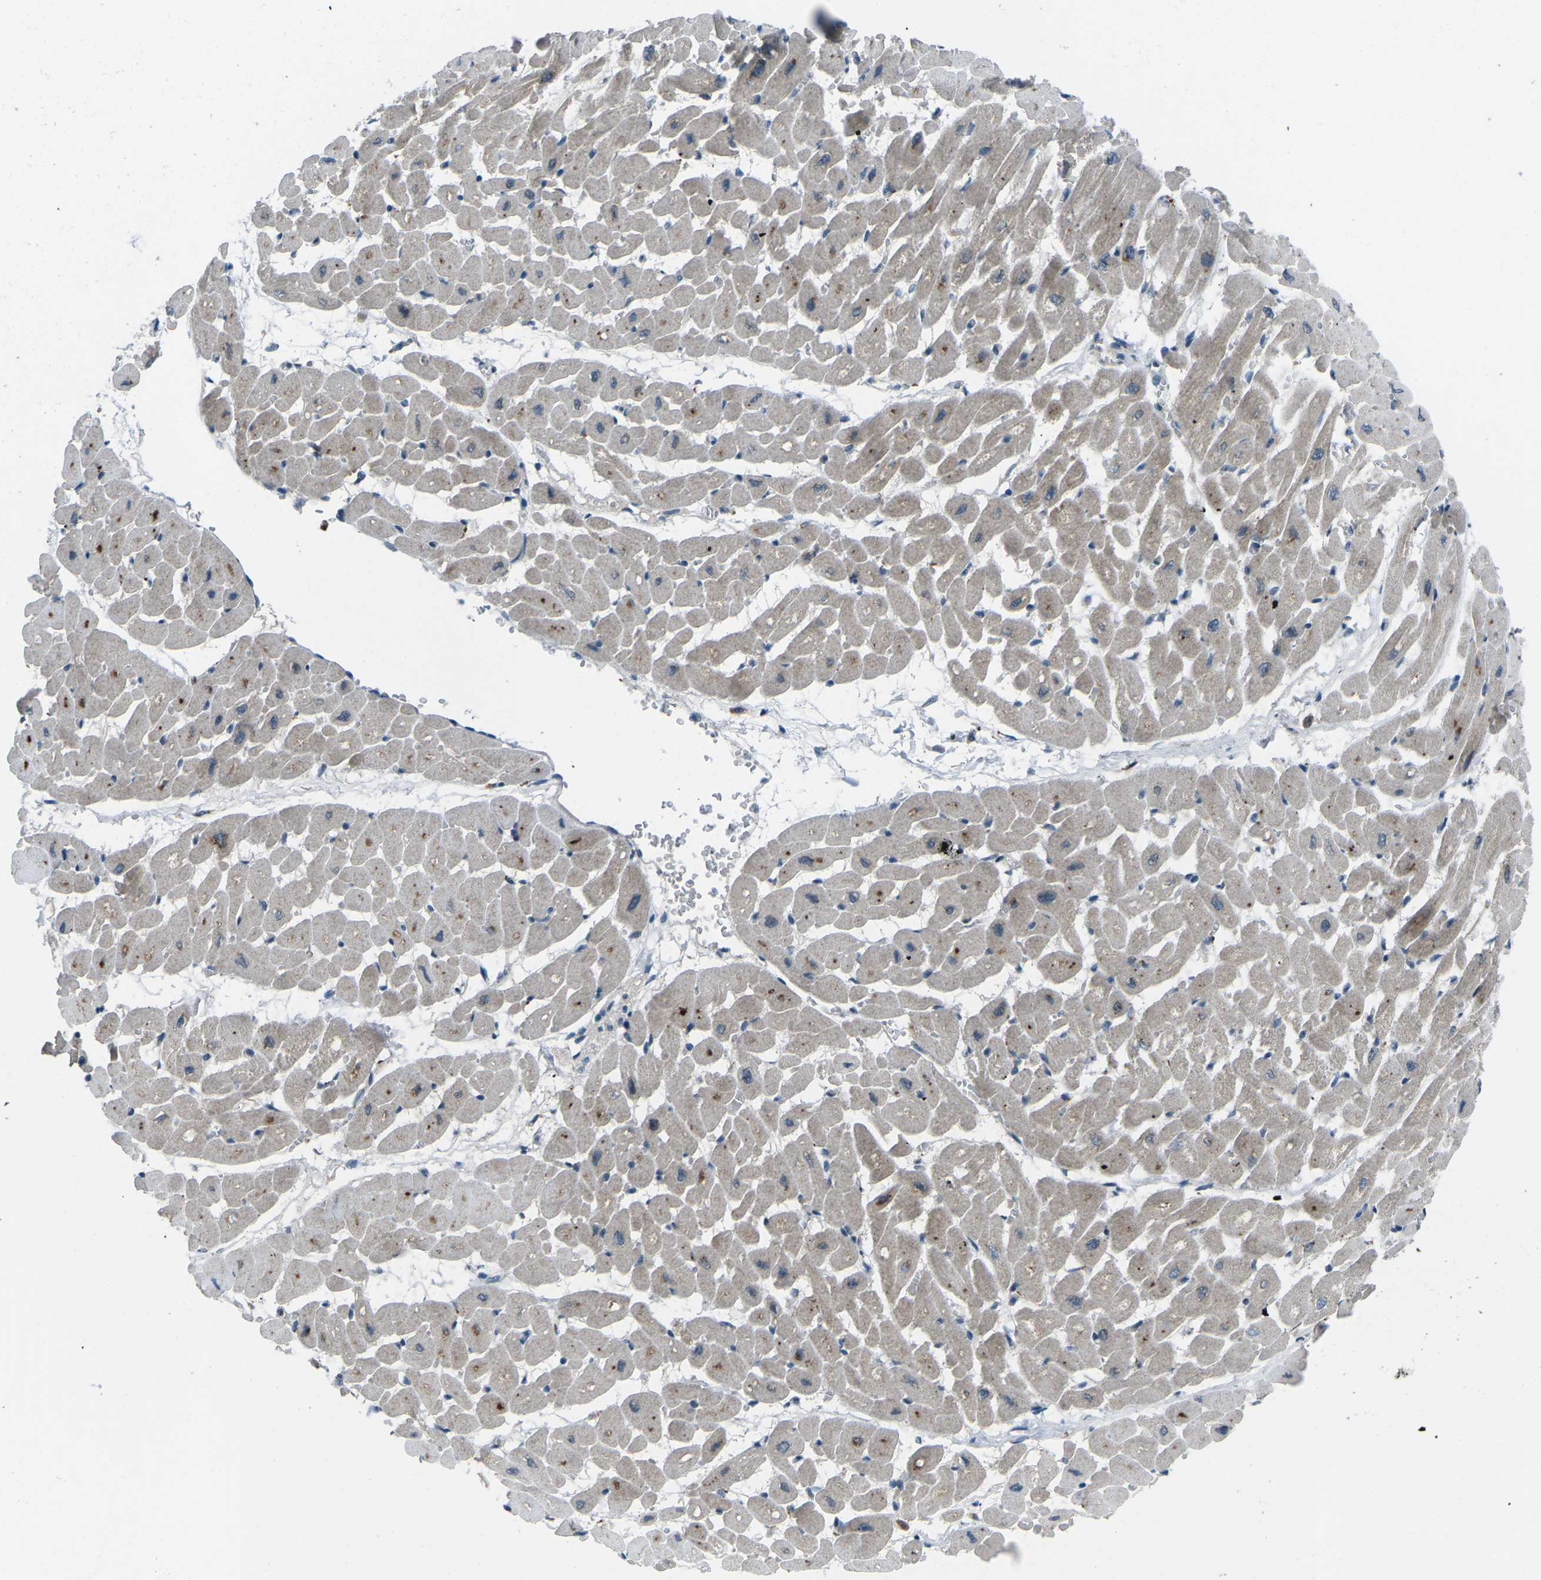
{"staining": {"intensity": "moderate", "quantity": "25%-75%", "location": "cytoplasmic/membranous"}, "tissue": "heart muscle", "cell_type": "Cardiomyocytes", "image_type": "normal", "snomed": [{"axis": "morphology", "description": "Normal tissue, NOS"}, {"axis": "topography", "description": "Heart"}], "caption": "Moderate cytoplasmic/membranous protein expression is seen in about 25%-75% of cardiomyocytes in heart muscle.", "gene": "CDK16", "patient": {"sex": "male", "age": 45}}